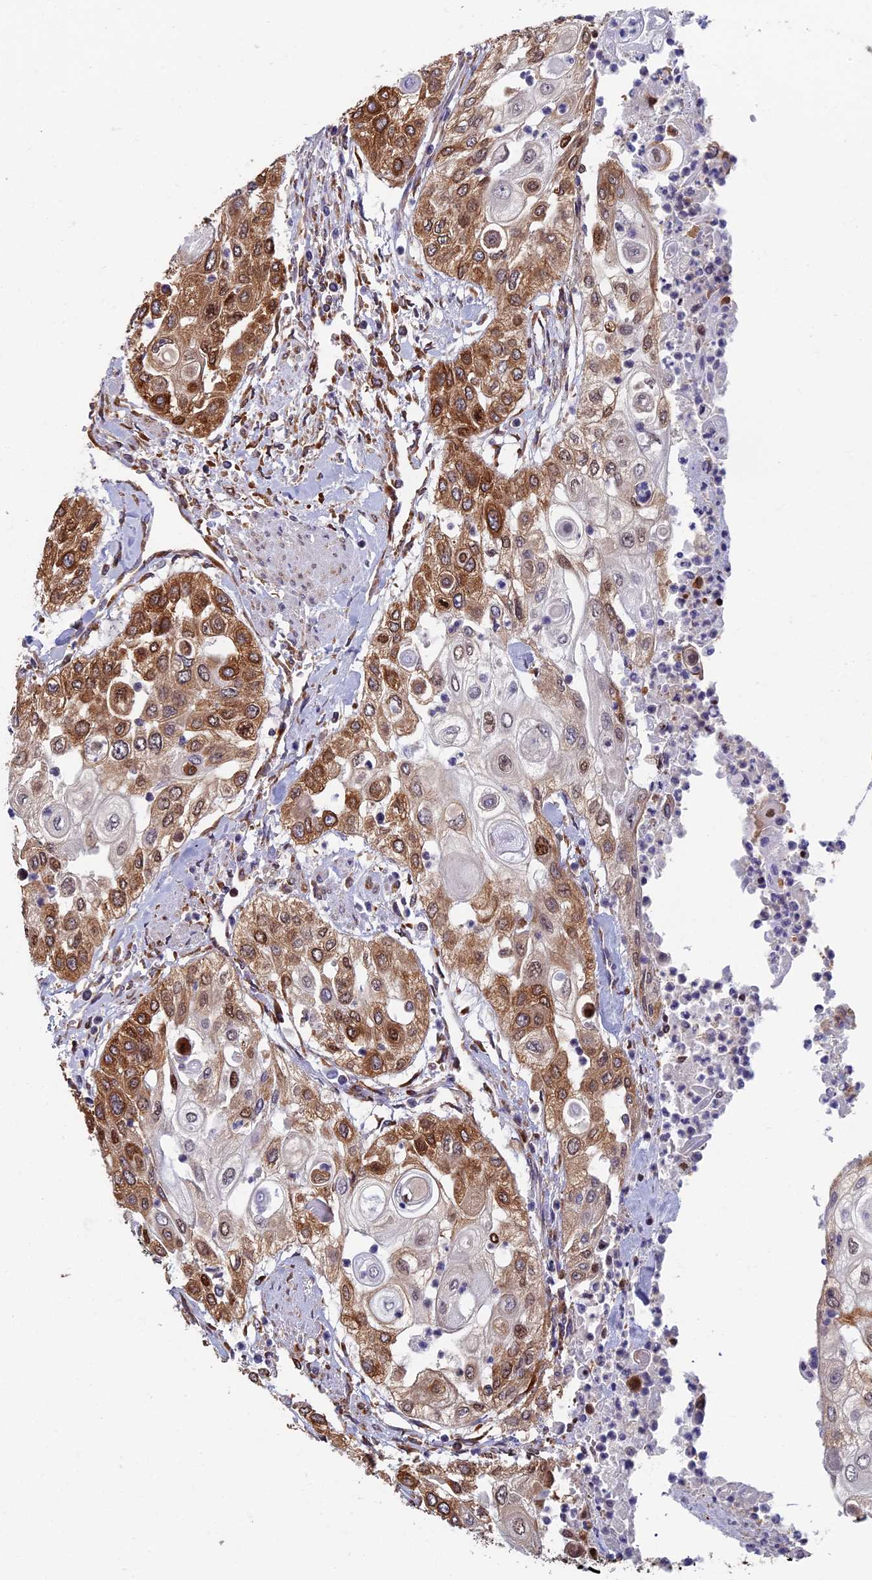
{"staining": {"intensity": "moderate", "quantity": "25%-75%", "location": "cytoplasmic/membranous,nuclear"}, "tissue": "urothelial cancer", "cell_type": "Tumor cells", "image_type": "cancer", "snomed": [{"axis": "morphology", "description": "Urothelial carcinoma, High grade"}, {"axis": "topography", "description": "Urinary bladder"}], "caption": "The micrograph shows staining of urothelial cancer, revealing moderate cytoplasmic/membranous and nuclear protein positivity (brown color) within tumor cells.", "gene": "YBX1", "patient": {"sex": "female", "age": 79}}